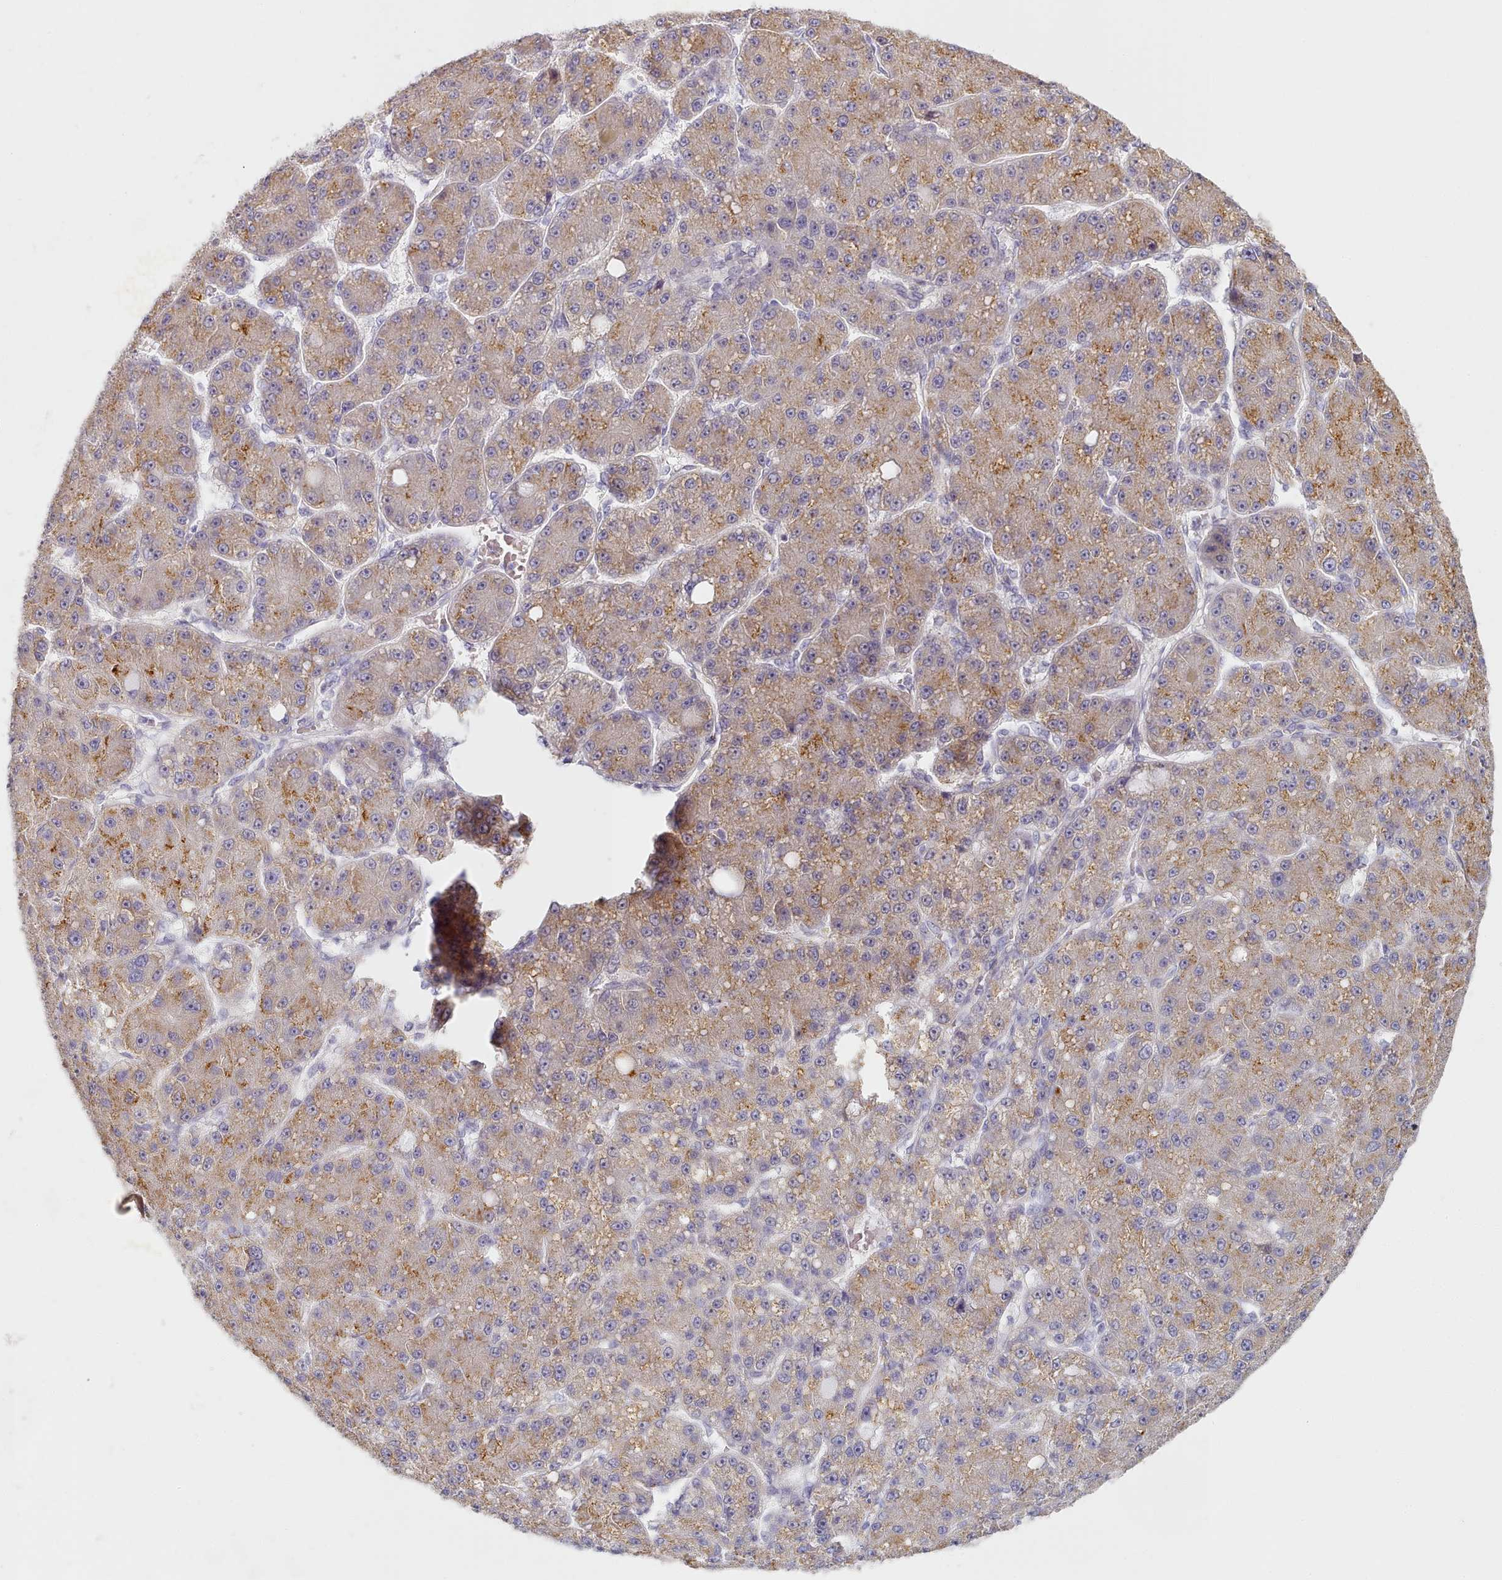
{"staining": {"intensity": "moderate", "quantity": ">75%", "location": "cytoplasmic/membranous"}, "tissue": "liver cancer", "cell_type": "Tumor cells", "image_type": "cancer", "snomed": [{"axis": "morphology", "description": "Carcinoma, Hepatocellular, NOS"}, {"axis": "topography", "description": "Liver"}], "caption": "Hepatocellular carcinoma (liver) tissue reveals moderate cytoplasmic/membranous positivity in about >75% of tumor cells, visualized by immunohistochemistry.", "gene": "TYW1B", "patient": {"sex": "male", "age": 67}}